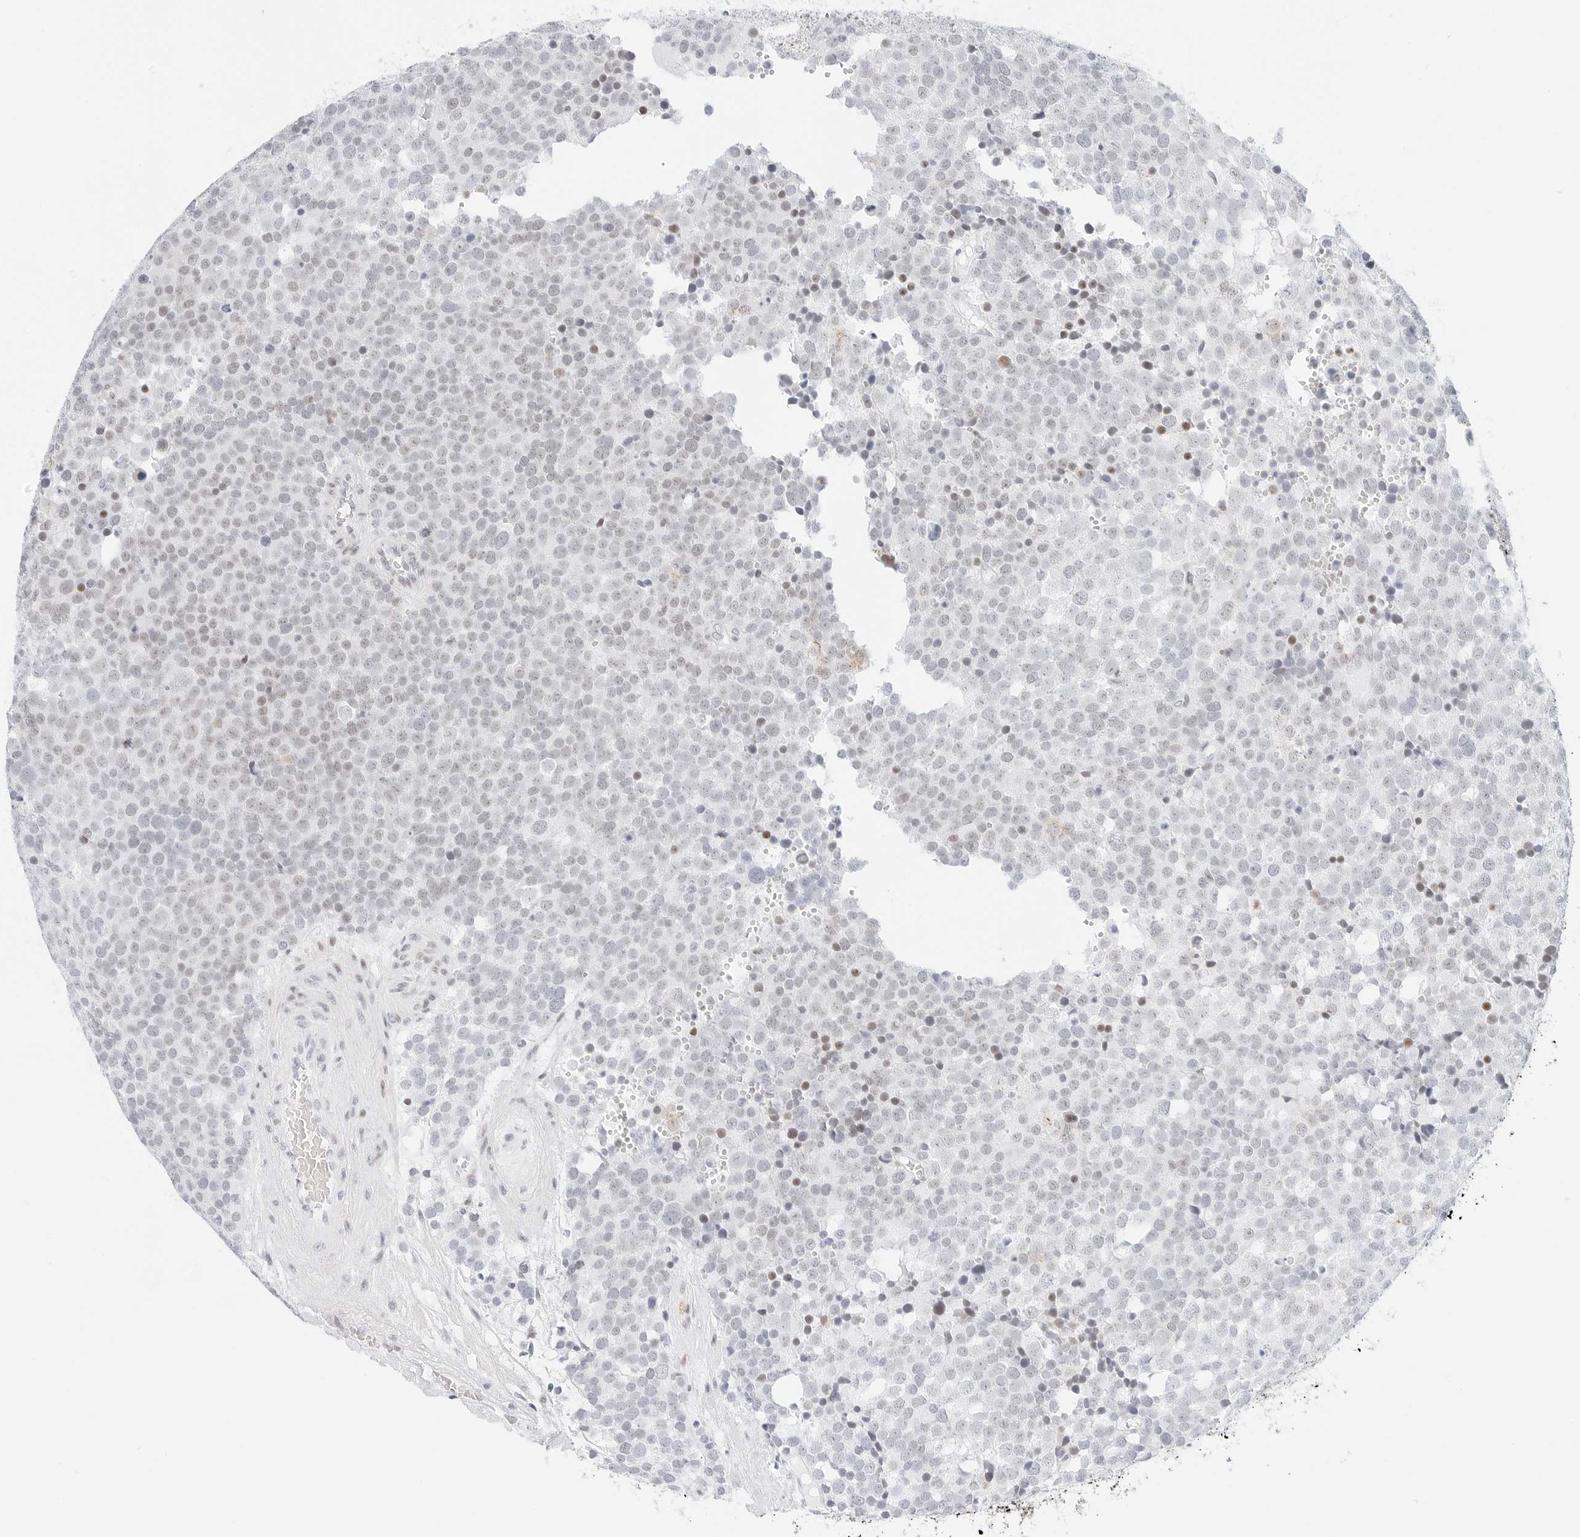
{"staining": {"intensity": "negative", "quantity": "none", "location": "none"}, "tissue": "testis cancer", "cell_type": "Tumor cells", "image_type": "cancer", "snomed": [{"axis": "morphology", "description": "Seminoma, NOS"}, {"axis": "topography", "description": "Testis"}], "caption": "Testis cancer (seminoma) stained for a protein using IHC exhibits no positivity tumor cells.", "gene": "CDH1", "patient": {"sex": "male", "age": 71}}